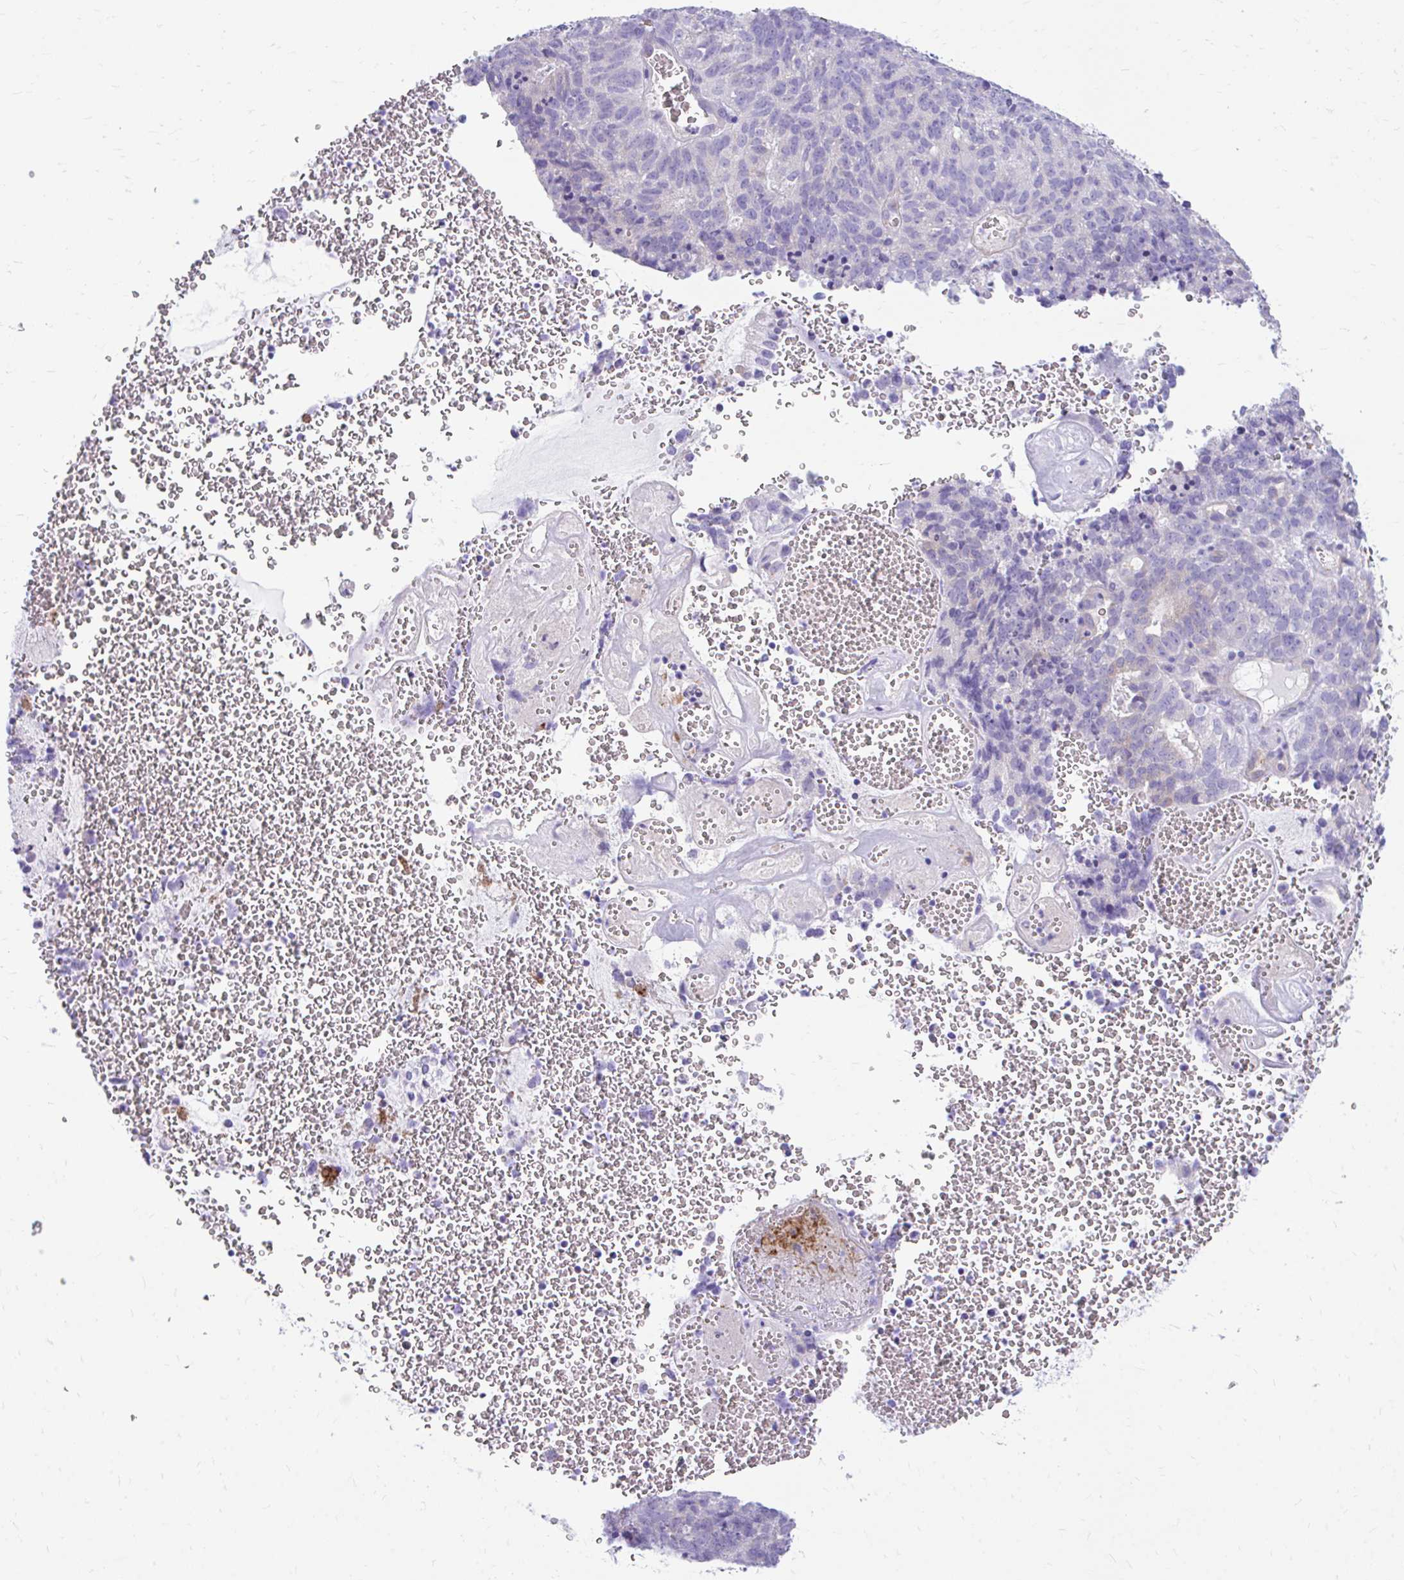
{"staining": {"intensity": "negative", "quantity": "none", "location": "none"}, "tissue": "cervical cancer", "cell_type": "Tumor cells", "image_type": "cancer", "snomed": [{"axis": "morphology", "description": "Adenocarcinoma, NOS"}, {"axis": "topography", "description": "Cervix"}], "caption": "Immunohistochemical staining of cervical cancer demonstrates no significant staining in tumor cells. The staining is performed using DAB brown chromogen with nuclei counter-stained in using hematoxylin.", "gene": "KRIT1", "patient": {"sex": "female", "age": 38}}